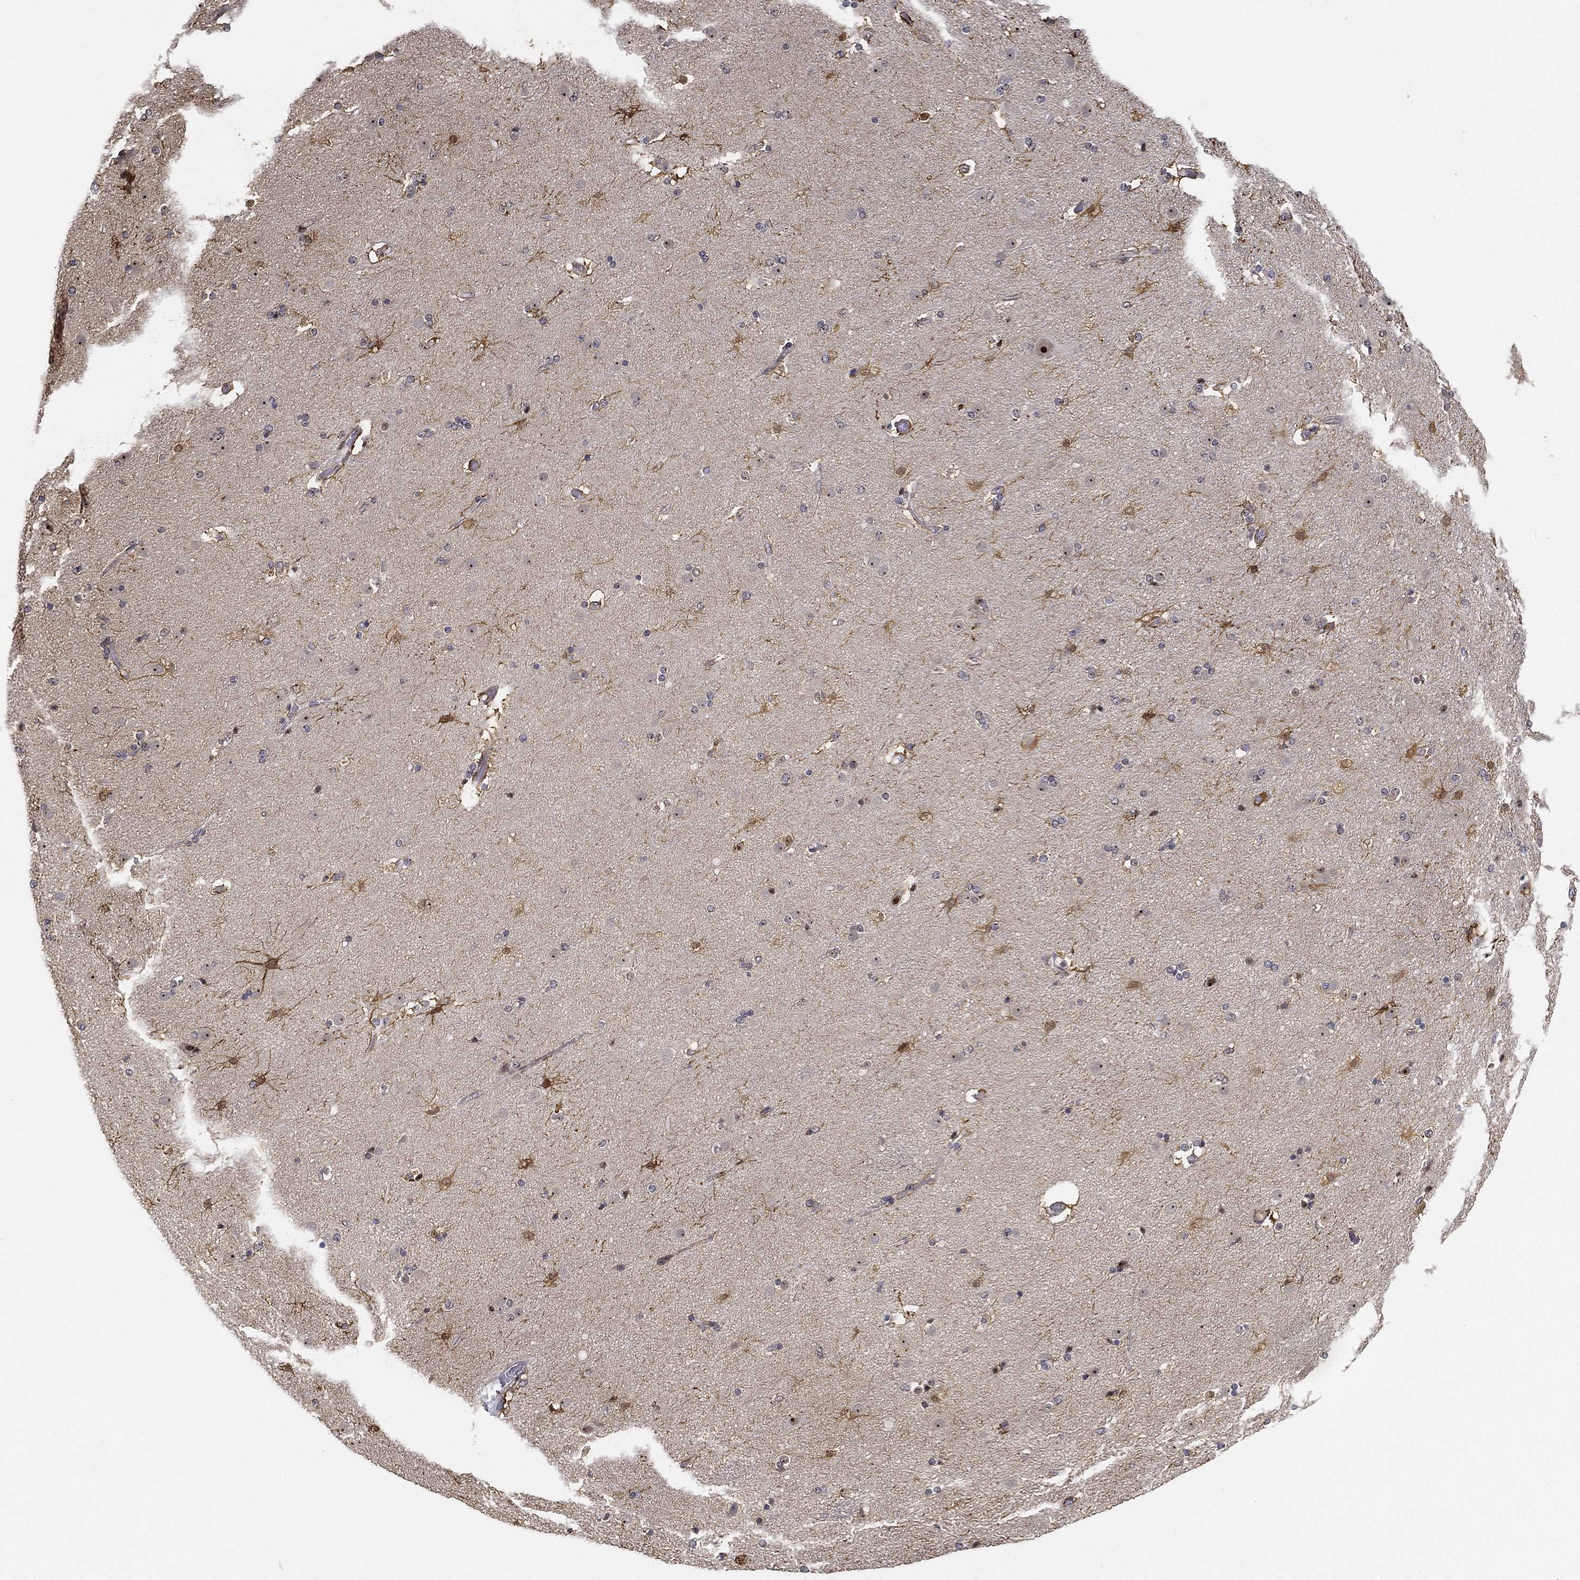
{"staining": {"intensity": "strong", "quantity": "<25%", "location": "cytoplasmic/membranous,nuclear"}, "tissue": "caudate", "cell_type": "Glial cells", "image_type": "normal", "snomed": [{"axis": "morphology", "description": "Normal tissue, NOS"}, {"axis": "topography", "description": "Lateral ventricle wall"}], "caption": "This micrograph reveals immunohistochemistry staining of unremarkable human caudate, with medium strong cytoplasmic/membranous,nuclear staining in approximately <25% of glial cells.", "gene": "PPP1R16B", "patient": {"sex": "male", "age": 54}}